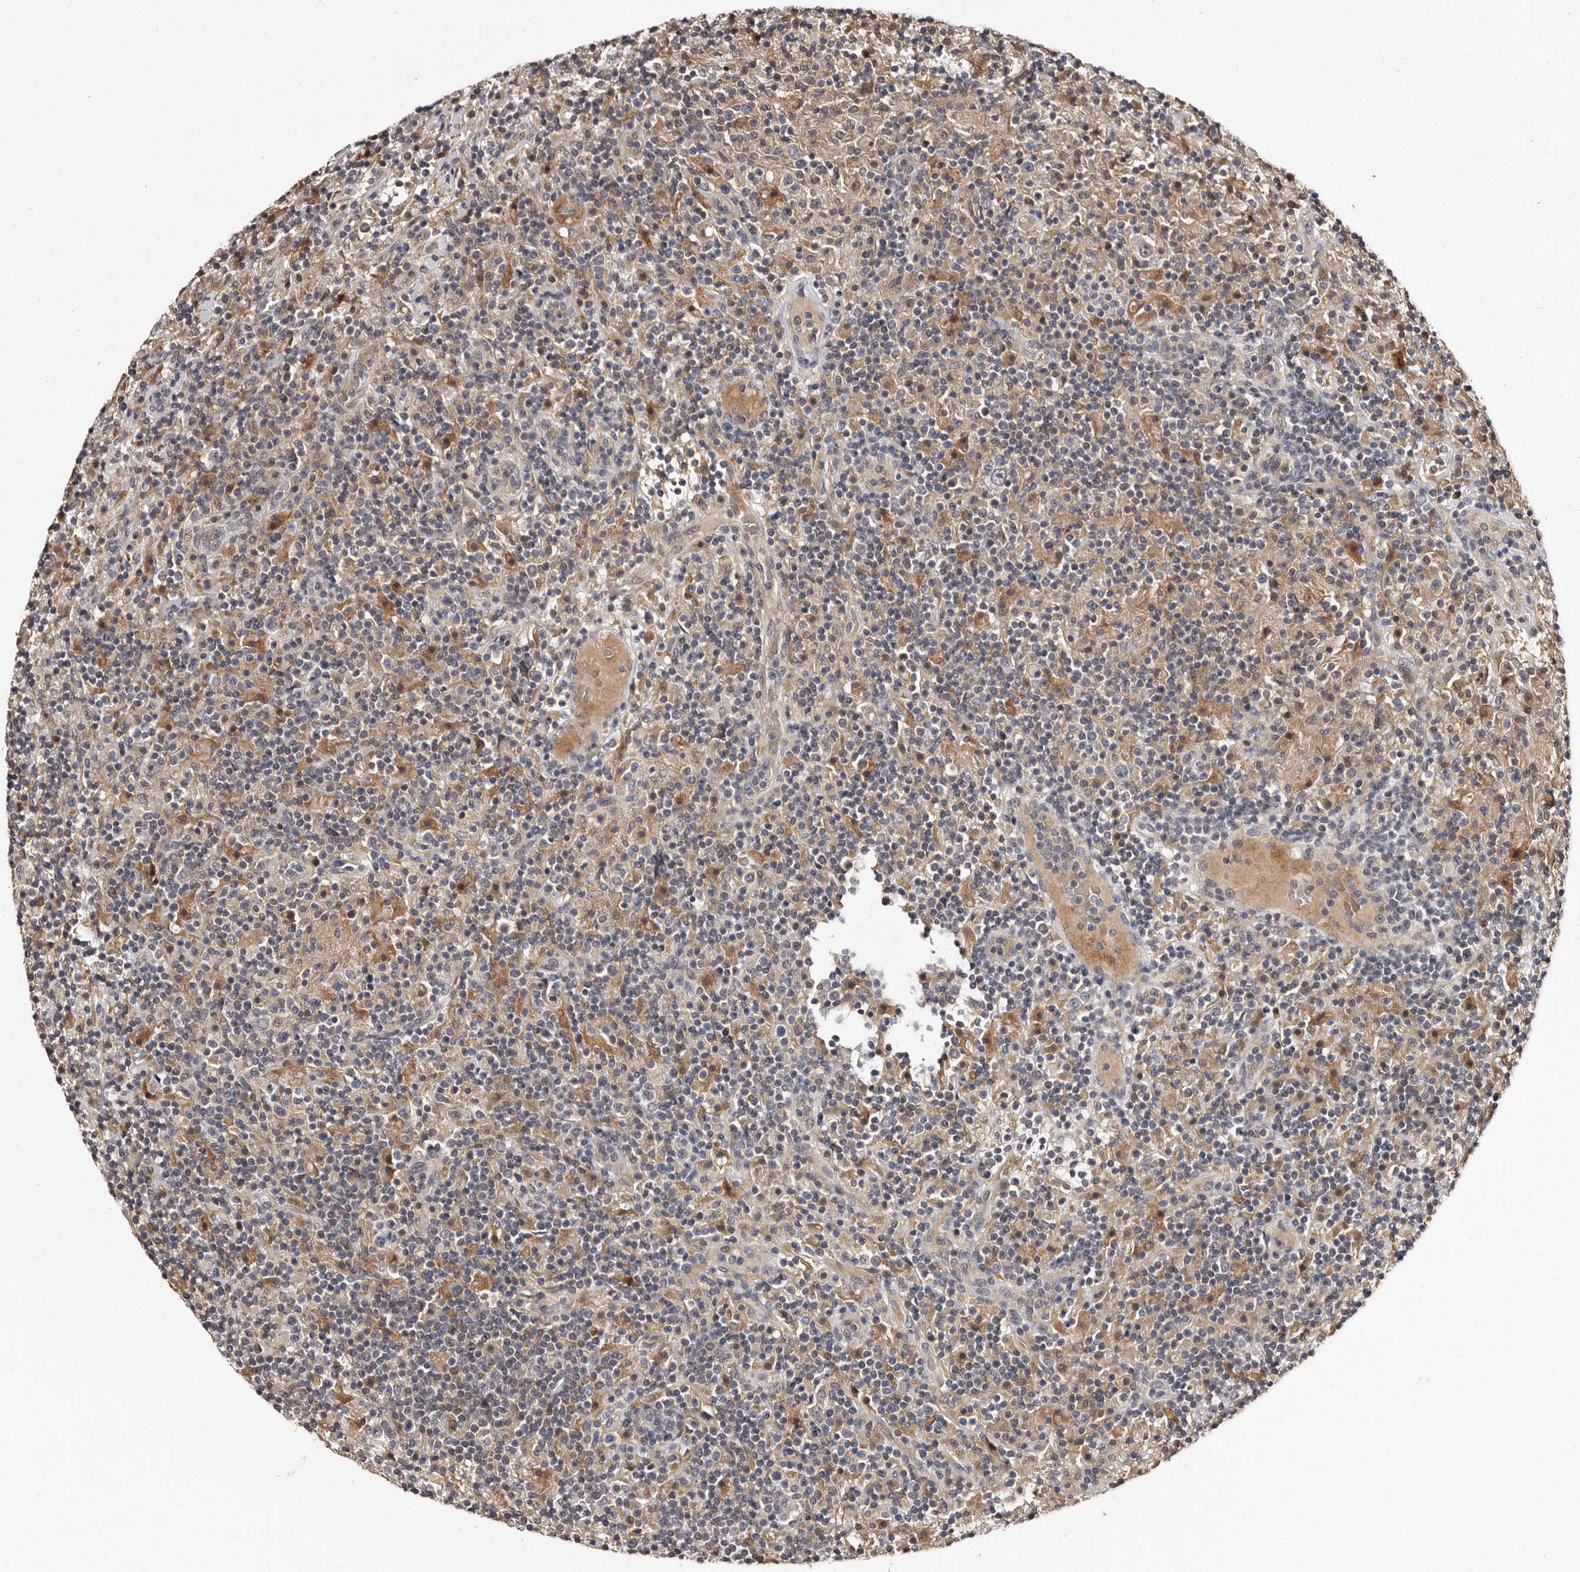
{"staining": {"intensity": "negative", "quantity": "none", "location": "none"}, "tissue": "lymphoma", "cell_type": "Tumor cells", "image_type": "cancer", "snomed": [{"axis": "morphology", "description": "Hodgkin's disease, NOS"}, {"axis": "topography", "description": "Lymph node"}], "caption": "Lymphoma was stained to show a protein in brown. There is no significant positivity in tumor cells. Nuclei are stained in blue.", "gene": "DNPH1", "patient": {"sex": "male", "age": 70}}